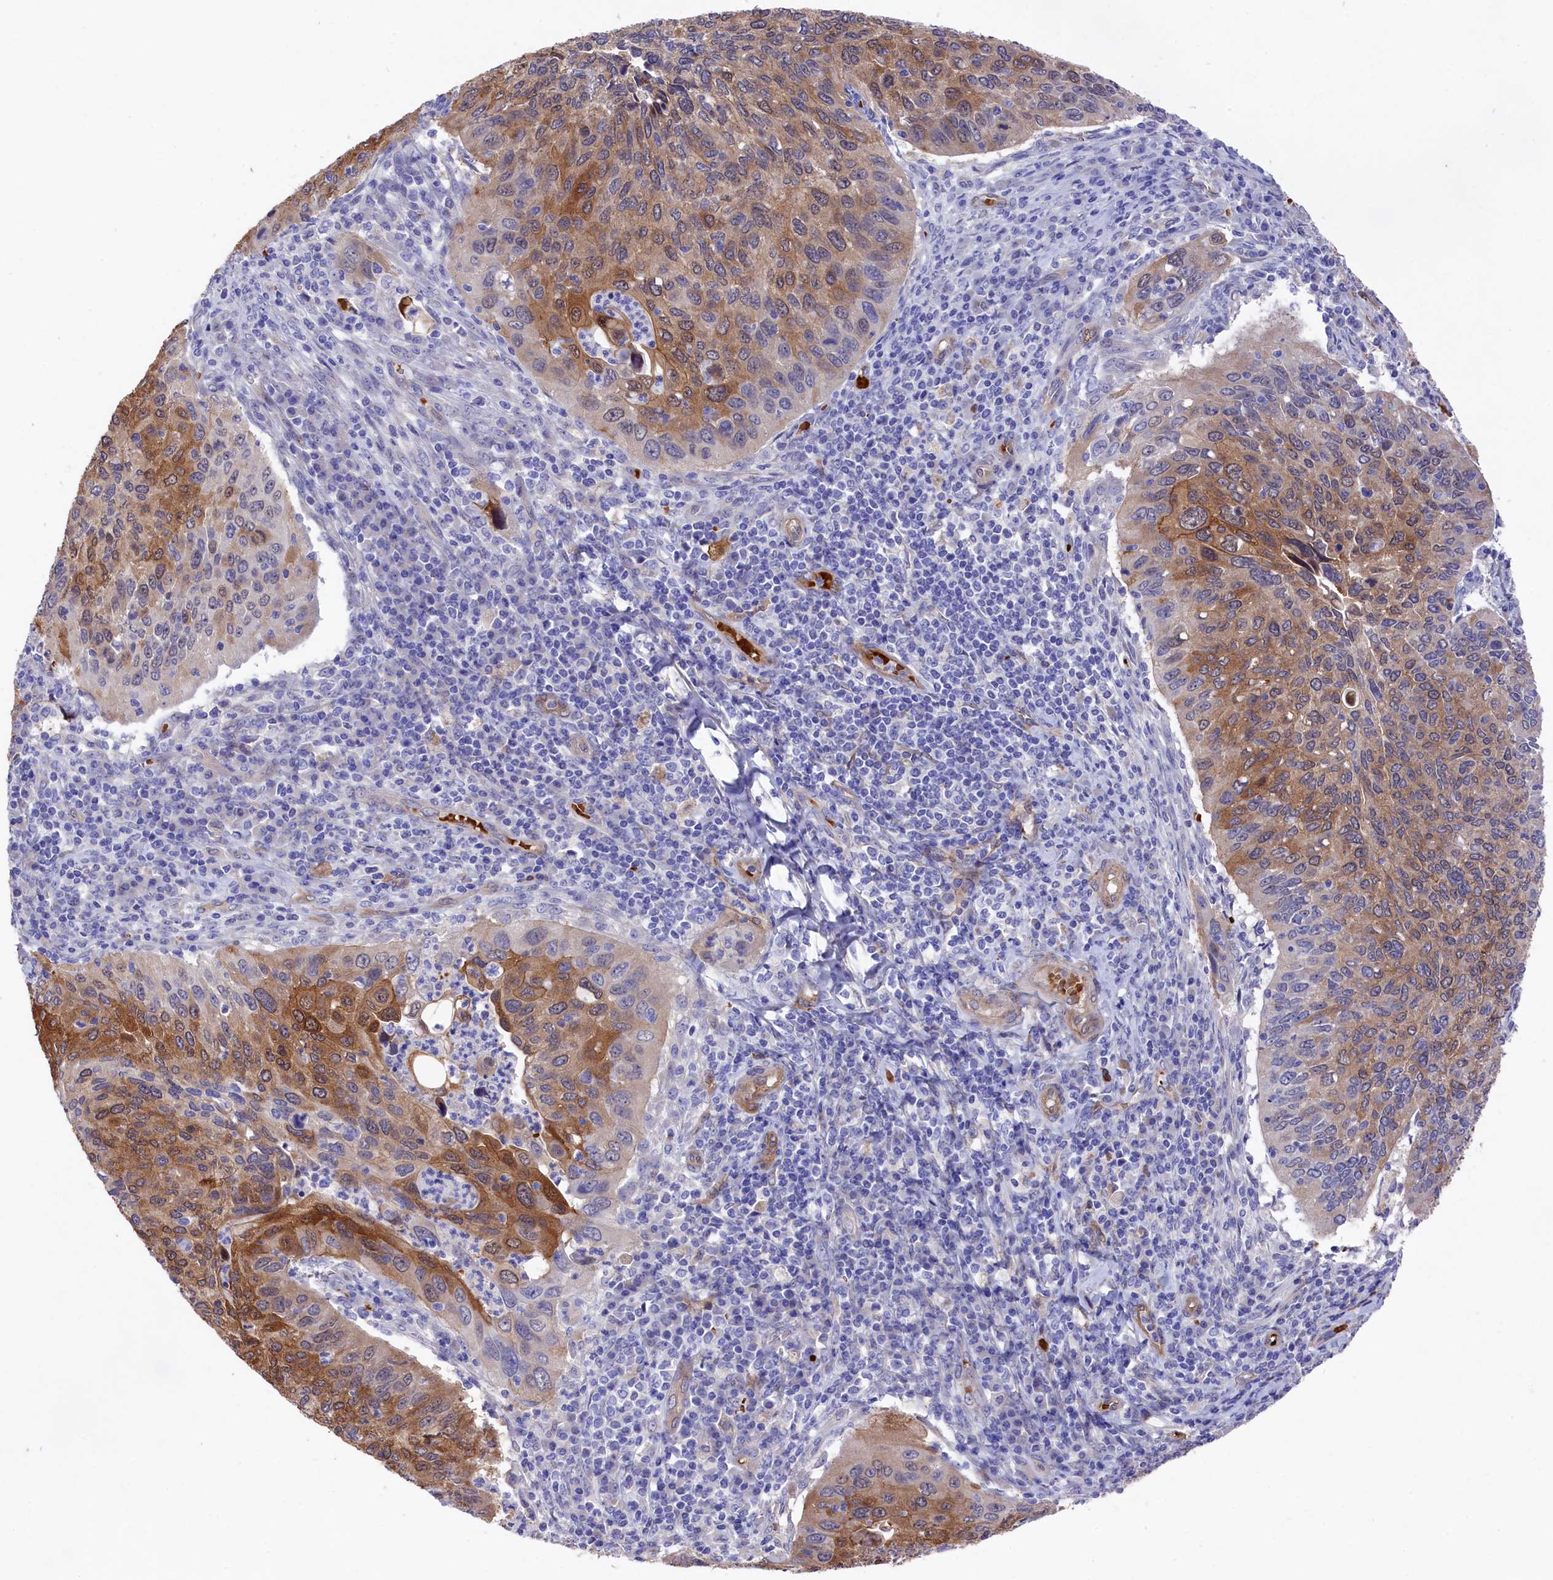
{"staining": {"intensity": "moderate", "quantity": "25%-75%", "location": "cytoplasmic/membranous,nuclear"}, "tissue": "cervical cancer", "cell_type": "Tumor cells", "image_type": "cancer", "snomed": [{"axis": "morphology", "description": "Squamous cell carcinoma, NOS"}, {"axis": "topography", "description": "Cervix"}], "caption": "Immunohistochemistry (IHC) image of neoplastic tissue: squamous cell carcinoma (cervical) stained using immunohistochemistry reveals medium levels of moderate protein expression localized specifically in the cytoplasmic/membranous and nuclear of tumor cells, appearing as a cytoplasmic/membranous and nuclear brown color.", "gene": "LHFPL4", "patient": {"sex": "female", "age": 38}}